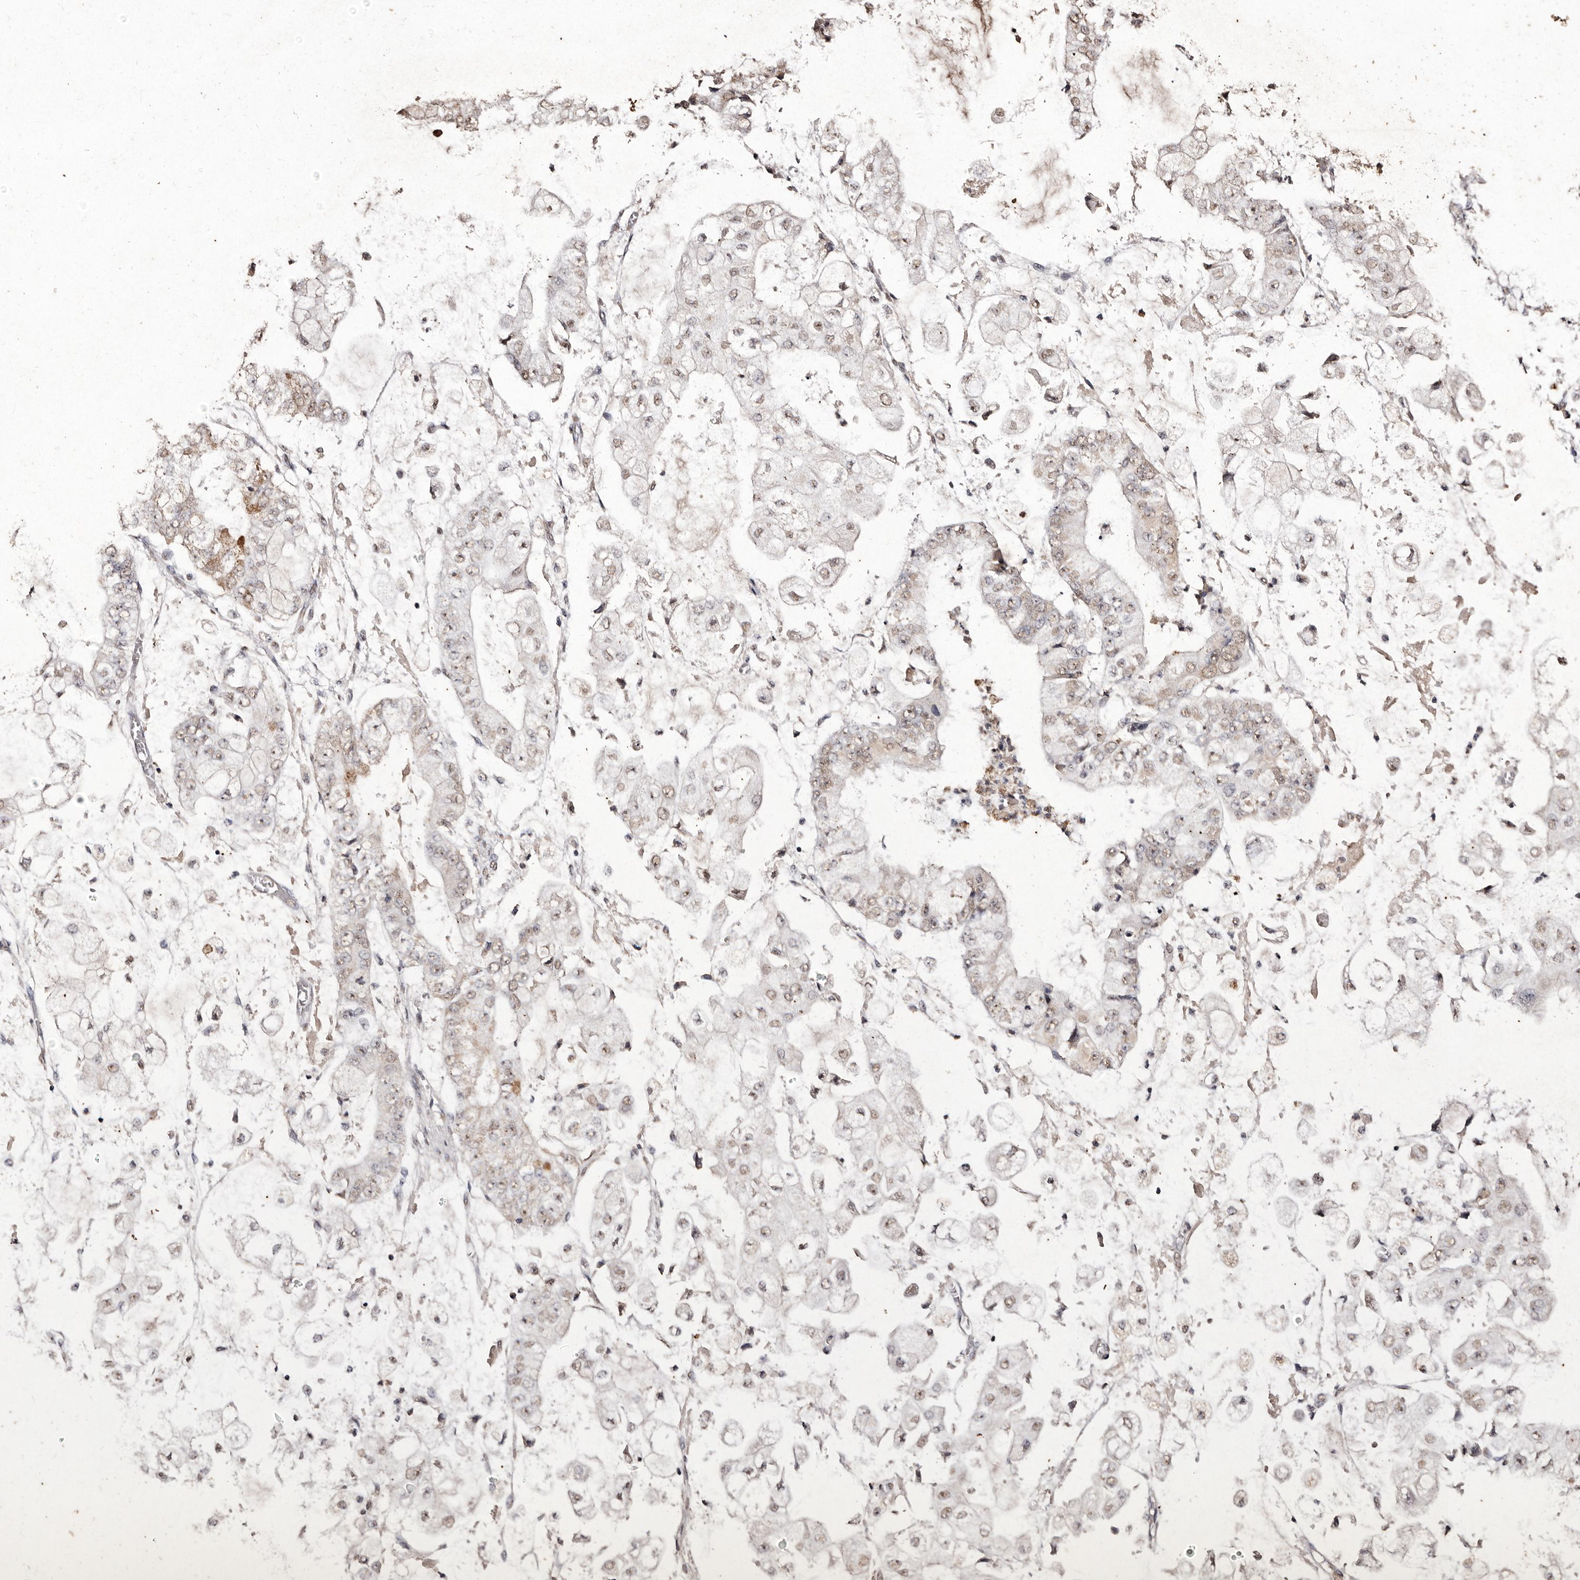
{"staining": {"intensity": "weak", "quantity": "25%-75%", "location": "nuclear"}, "tissue": "stomach cancer", "cell_type": "Tumor cells", "image_type": "cancer", "snomed": [{"axis": "morphology", "description": "Adenocarcinoma, NOS"}, {"axis": "topography", "description": "Stomach"}], "caption": "Stomach adenocarcinoma stained with a brown dye exhibits weak nuclear positive expression in about 25%-75% of tumor cells.", "gene": "ERBB4", "patient": {"sex": "male", "age": 76}}